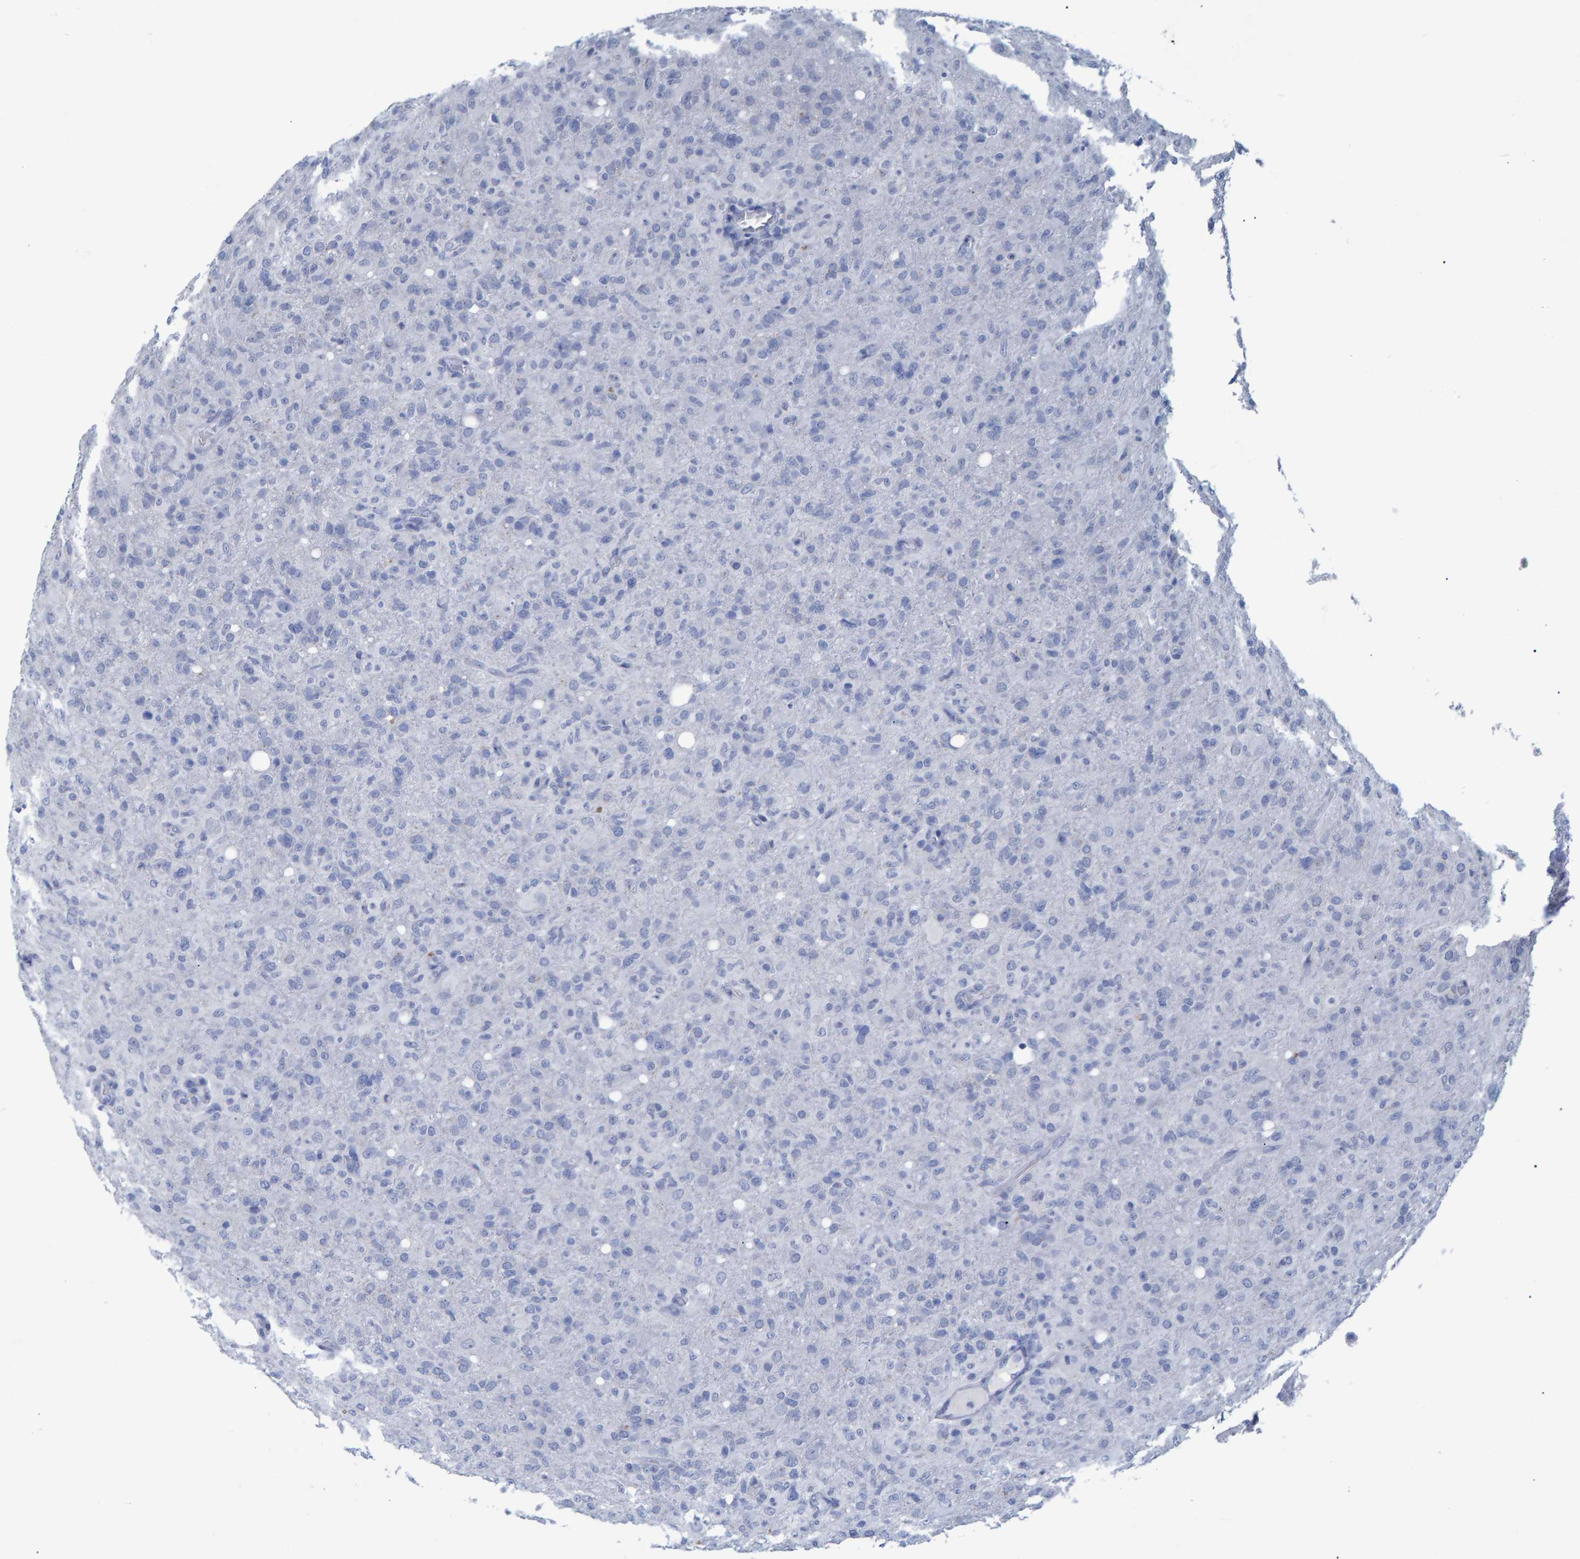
{"staining": {"intensity": "negative", "quantity": "none", "location": "none"}, "tissue": "glioma", "cell_type": "Tumor cells", "image_type": "cancer", "snomed": [{"axis": "morphology", "description": "Glioma, malignant, High grade"}, {"axis": "topography", "description": "Brain"}], "caption": "The immunohistochemistry (IHC) image has no significant staining in tumor cells of malignant glioma (high-grade) tissue.", "gene": "PROCA1", "patient": {"sex": "female", "age": 57}}